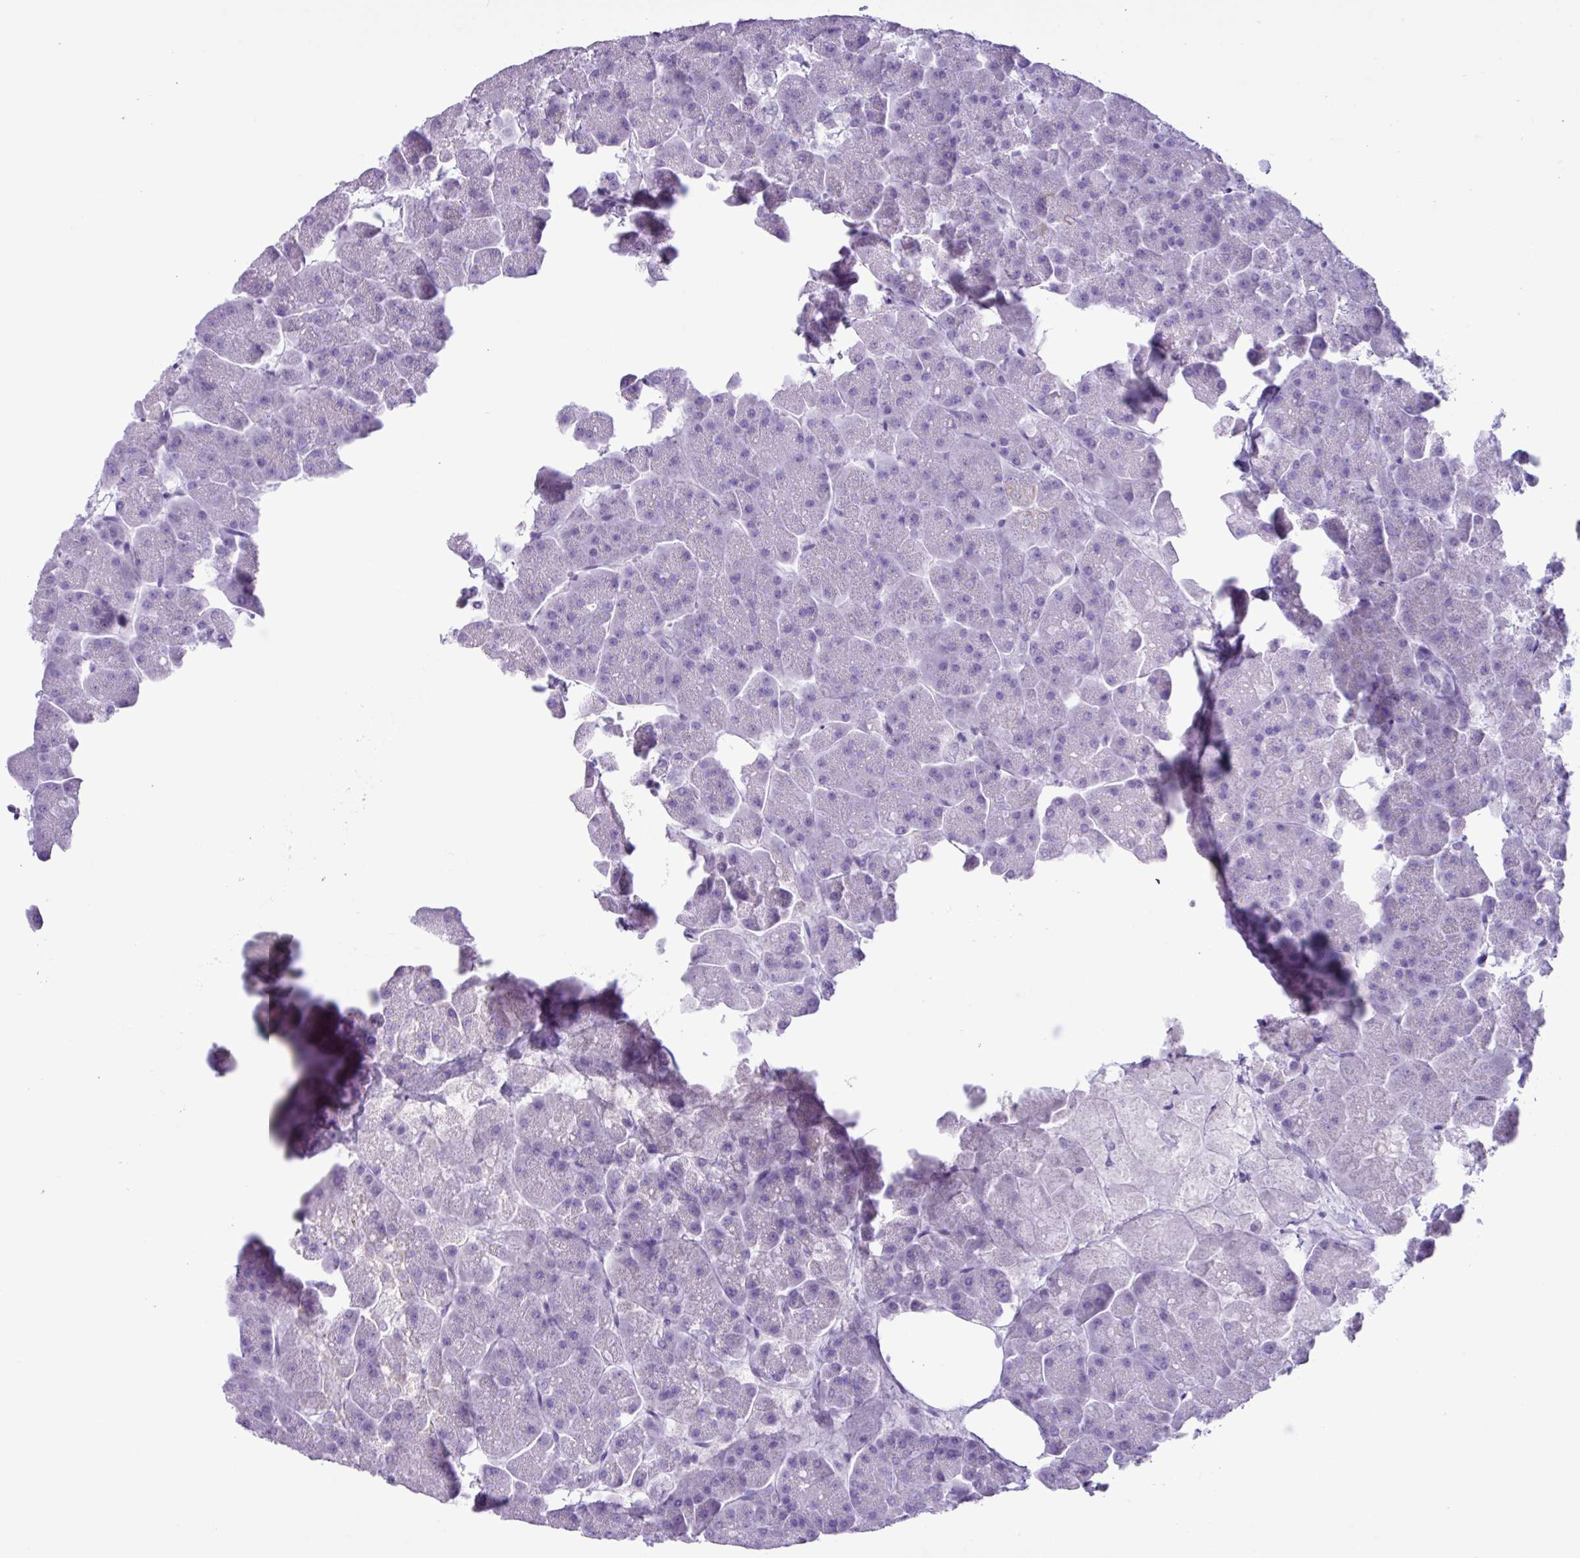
{"staining": {"intensity": "negative", "quantity": "none", "location": "none"}, "tissue": "pancreas", "cell_type": "Exocrine glandular cells", "image_type": "normal", "snomed": [{"axis": "morphology", "description": "Normal tissue, NOS"}, {"axis": "topography", "description": "Pancreas"}, {"axis": "topography", "description": "Peripheral nerve tissue"}], "caption": "Exocrine glandular cells show no significant staining in benign pancreas. The staining is performed using DAB brown chromogen with nuclei counter-stained in using hematoxylin.", "gene": "AGO3", "patient": {"sex": "male", "age": 54}}